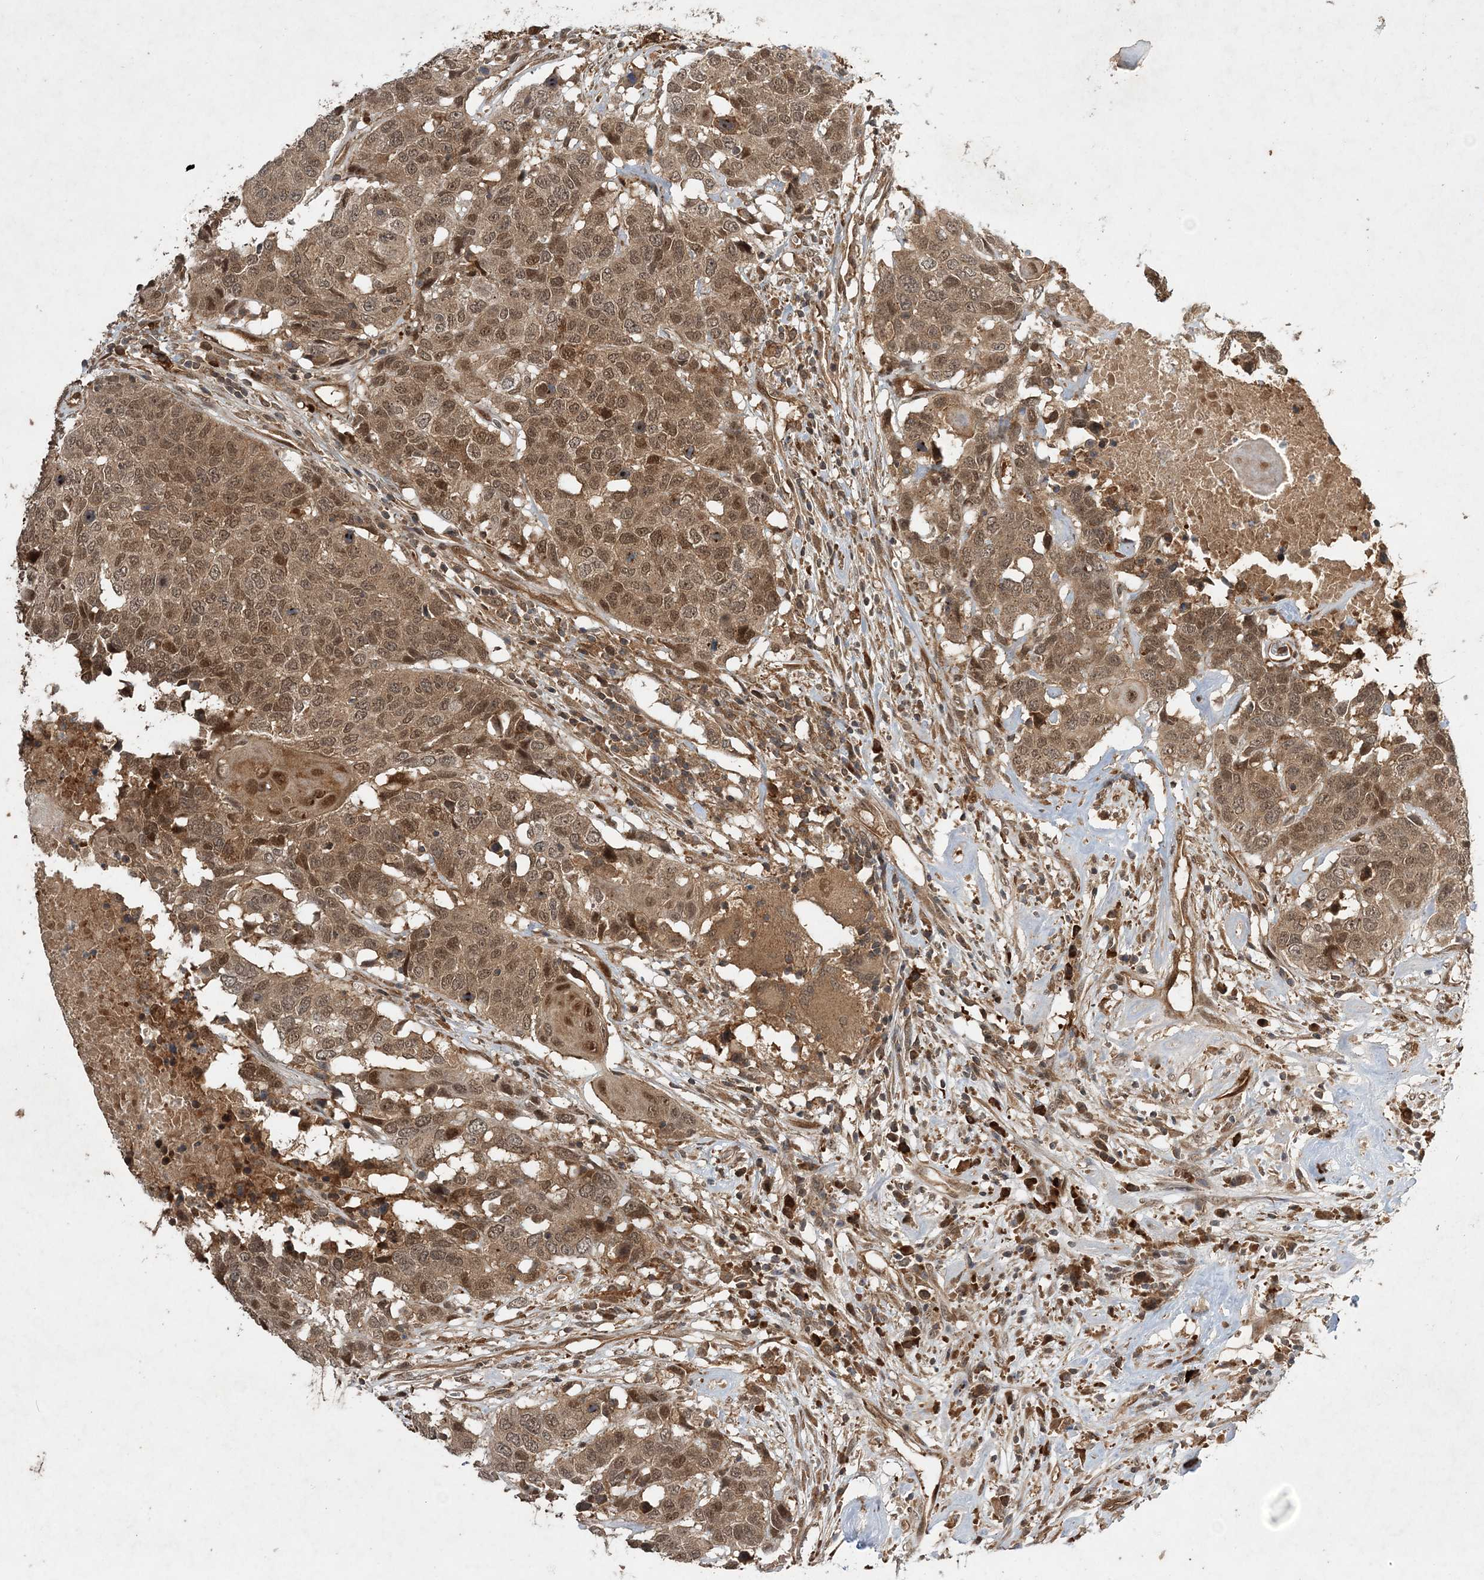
{"staining": {"intensity": "moderate", "quantity": ">75%", "location": "cytoplasmic/membranous,nuclear"}, "tissue": "head and neck cancer", "cell_type": "Tumor cells", "image_type": "cancer", "snomed": [{"axis": "morphology", "description": "Squamous cell carcinoma, NOS"}, {"axis": "topography", "description": "Head-Neck"}], "caption": "Head and neck cancer (squamous cell carcinoma) tissue reveals moderate cytoplasmic/membranous and nuclear positivity in approximately >75% of tumor cells", "gene": "UBTD2", "patient": {"sex": "male", "age": 66}}